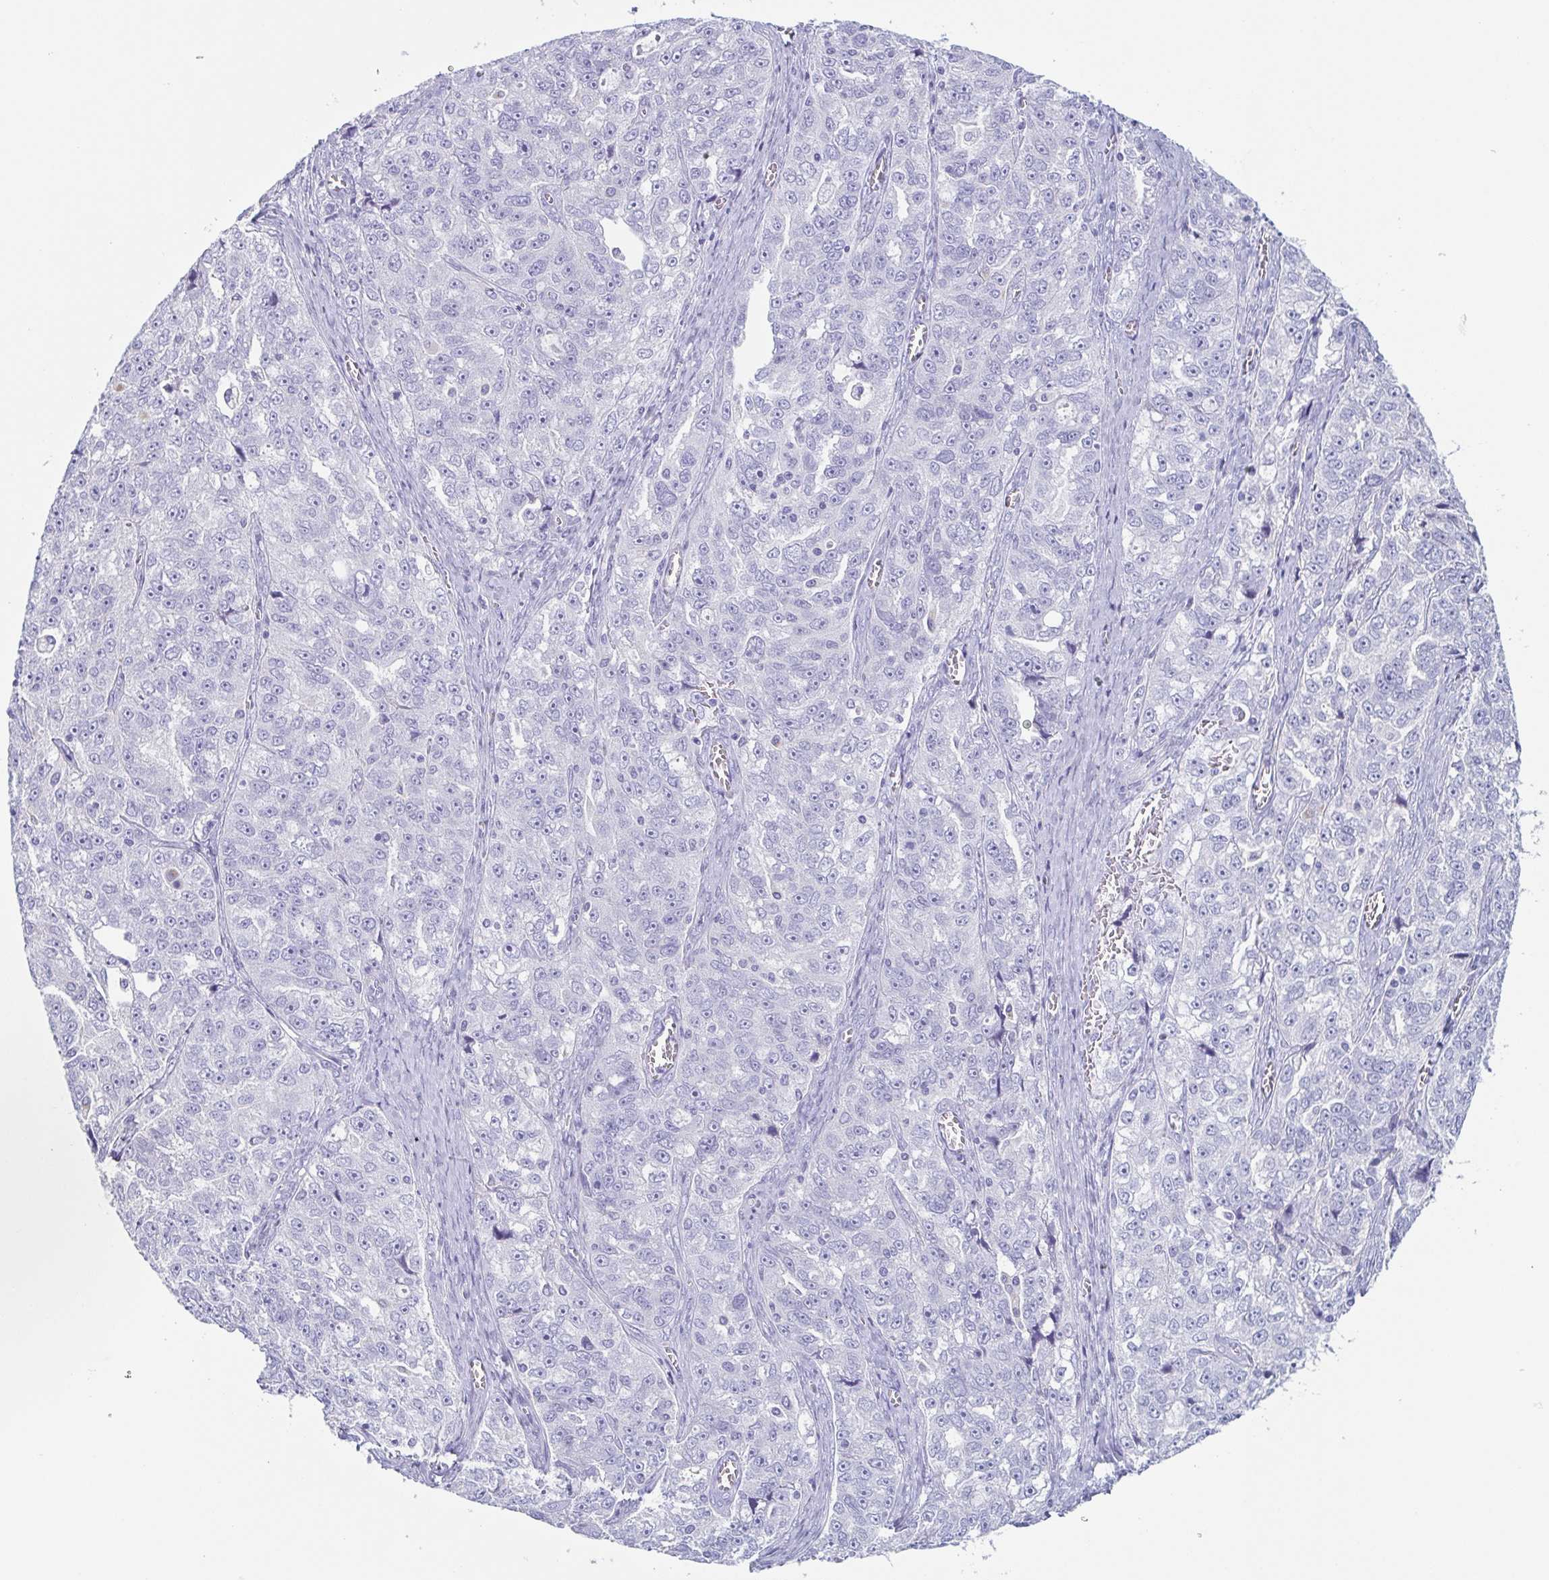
{"staining": {"intensity": "negative", "quantity": "none", "location": "none"}, "tissue": "ovarian cancer", "cell_type": "Tumor cells", "image_type": "cancer", "snomed": [{"axis": "morphology", "description": "Cystadenocarcinoma, serous, NOS"}, {"axis": "topography", "description": "Ovary"}], "caption": "Human ovarian serous cystadenocarcinoma stained for a protein using IHC exhibits no positivity in tumor cells.", "gene": "TAGLN3", "patient": {"sex": "female", "age": 51}}